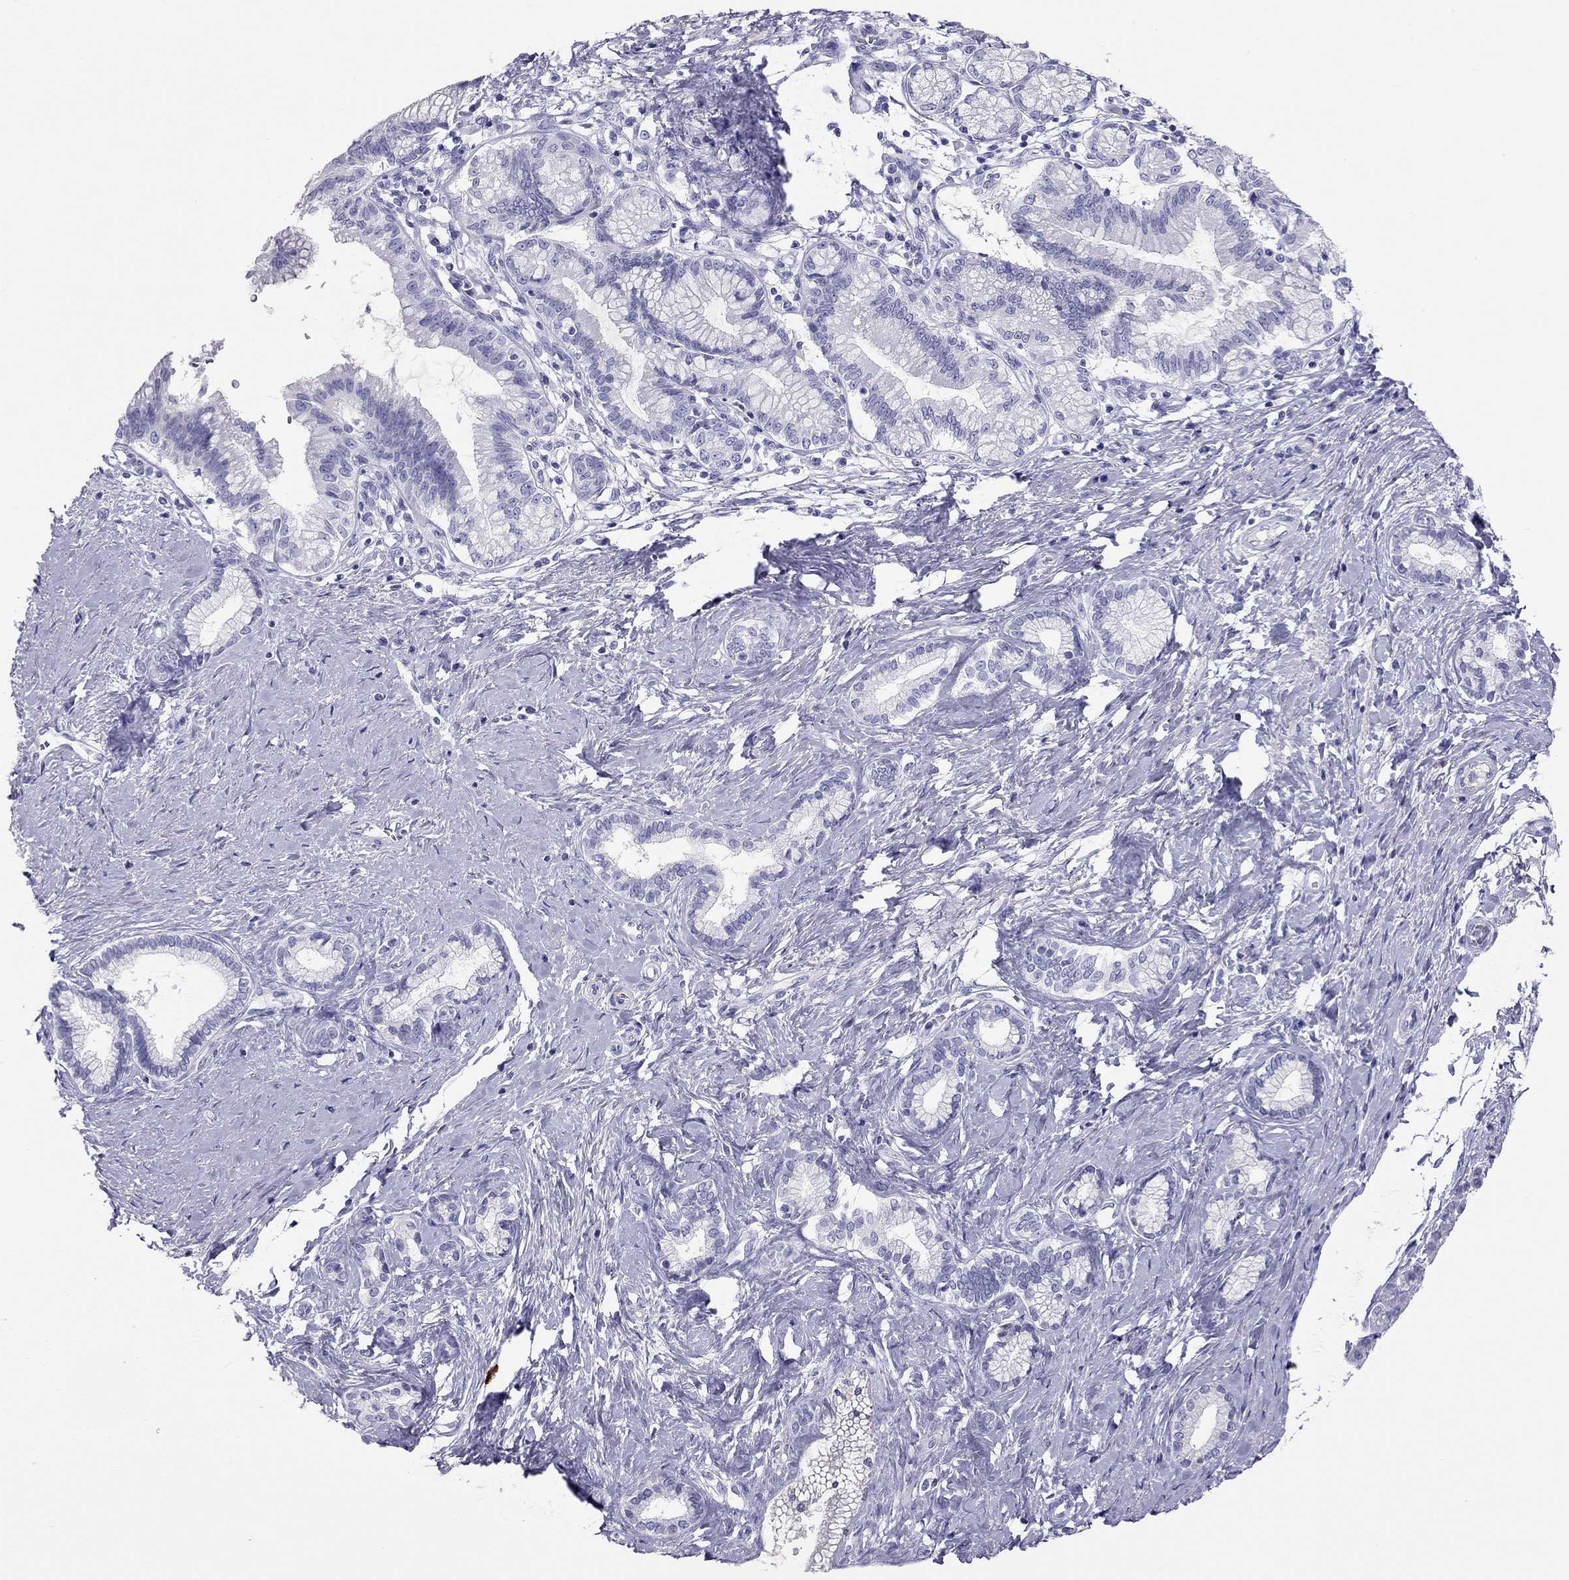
{"staining": {"intensity": "negative", "quantity": "none", "location": "none"}, "tissue": "pancreatic cancer", "cell_type": "Tumor cells", "image_type": "cancer", "snomed": [{"axis": "morphology", "description": "Adenocarcinoma, NOS"}, {"axis": "topography", "description": "Pancreas"}], "caption": "The micrograph reveals no staining of tumor cells in adenocarcinoma (pancreatic). (DAB immunohistochemistry (IHC) with hematoxylin counter stain).", "gene": "KLRG1", "patient": {"sex": "female", "age": 73}}